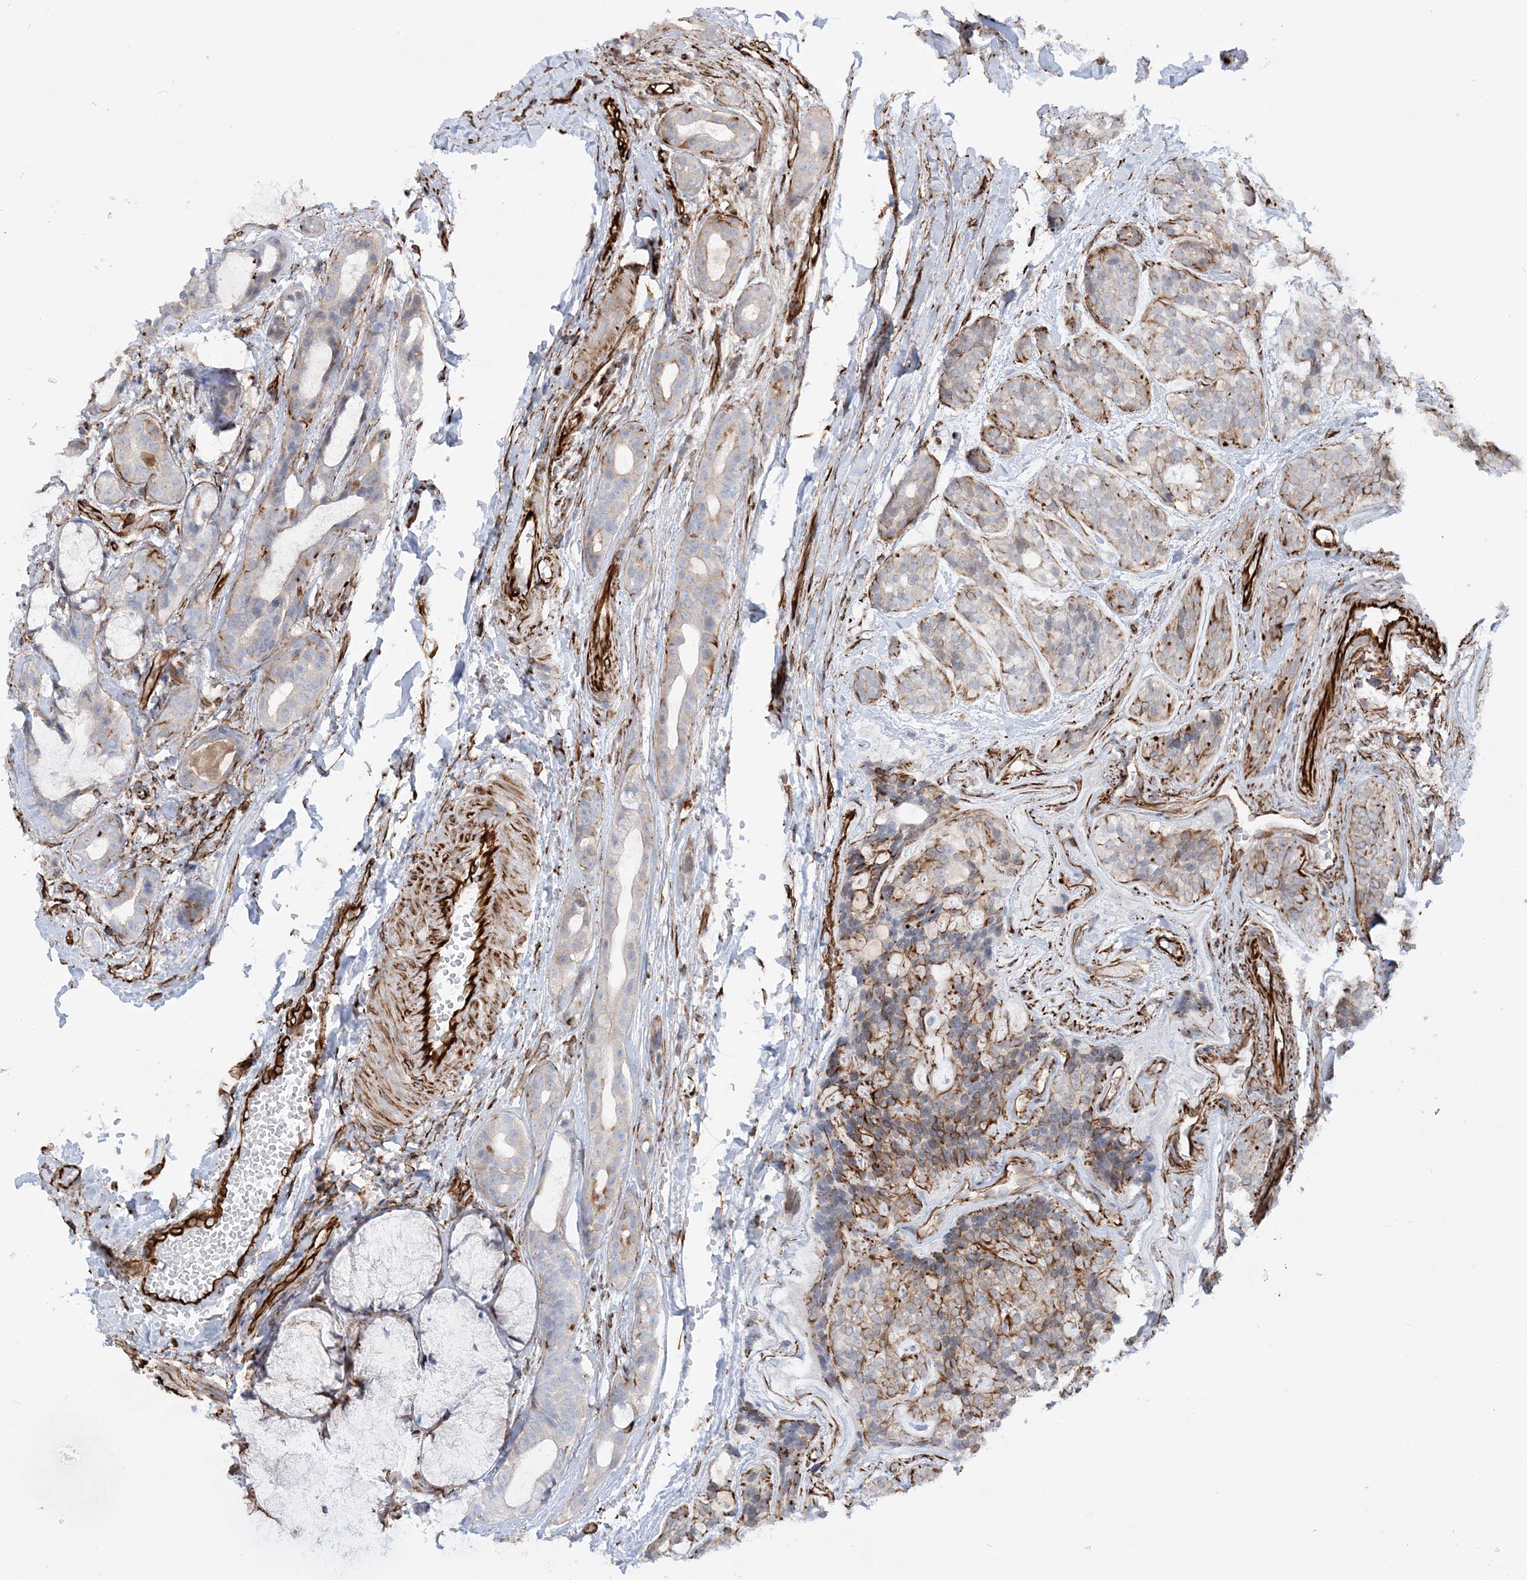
{"staining": {"intensity": "weak", "quantity": "25%-75%", "location": "cytoplasmic/membranous"}, "tissue": "head and neck cancer", "cell_type": "Tumor cells", "image_type": "cancer", "snomed": [{"axis": "morphology", "description": "Adenocarcinoma, NOS"}, {"axis": "topography", "description": "Head-Neck"}], "caption": "DAB (3,3'-diaminobenzidine) immunohistochemical staining of human head and neck cancer reveals weak cytoplasmic/membranous protein expression in about 25%-75% of tumor cells. The staining was performed using DAB (3,3'-diaminobenzidine), with brown indicating positive protein expression. Nuclei are stained blue with hematoxylin.", "gene": "SCLT1", "patient": {"sex": "male", "age": 66}}